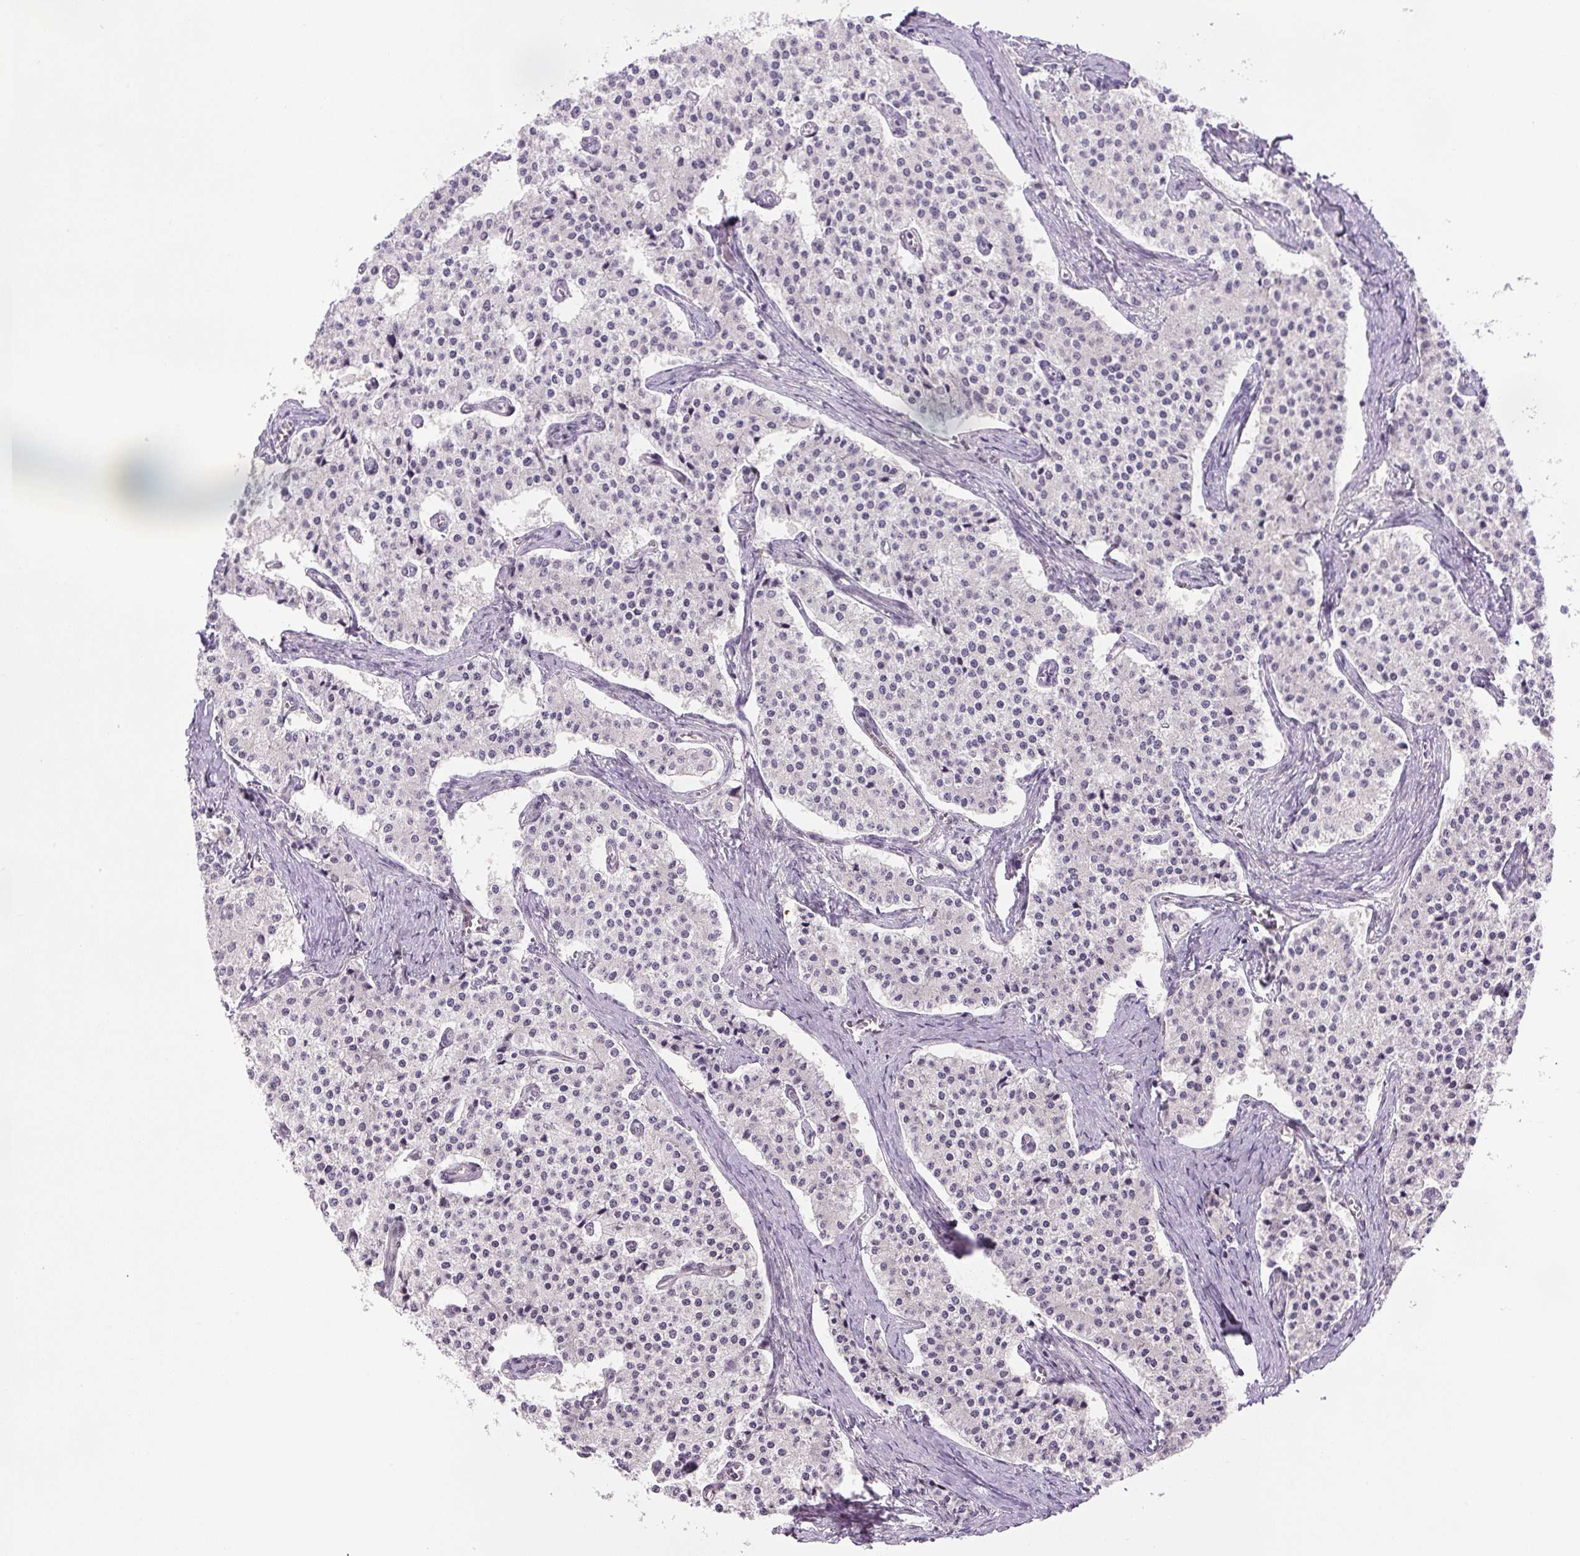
{"staining": {"intensity": "negative", "quantity": "none", "location": "none"}, "tissue": "carcinoid", "cell_type": "Tumor cells", "image_type": "cancer", "snomed": [{"axis": "morphology", "description": "Carcinoid, malignant, NOS"}, {"axis": "topography", "description": "Colon"}], "caption": "DAB immunohistochemical staining of human carcinoid reveals no significant expression in tumor cells.", "gene": "TCFL5", "patient": {"sex": "female", "age": 52}}